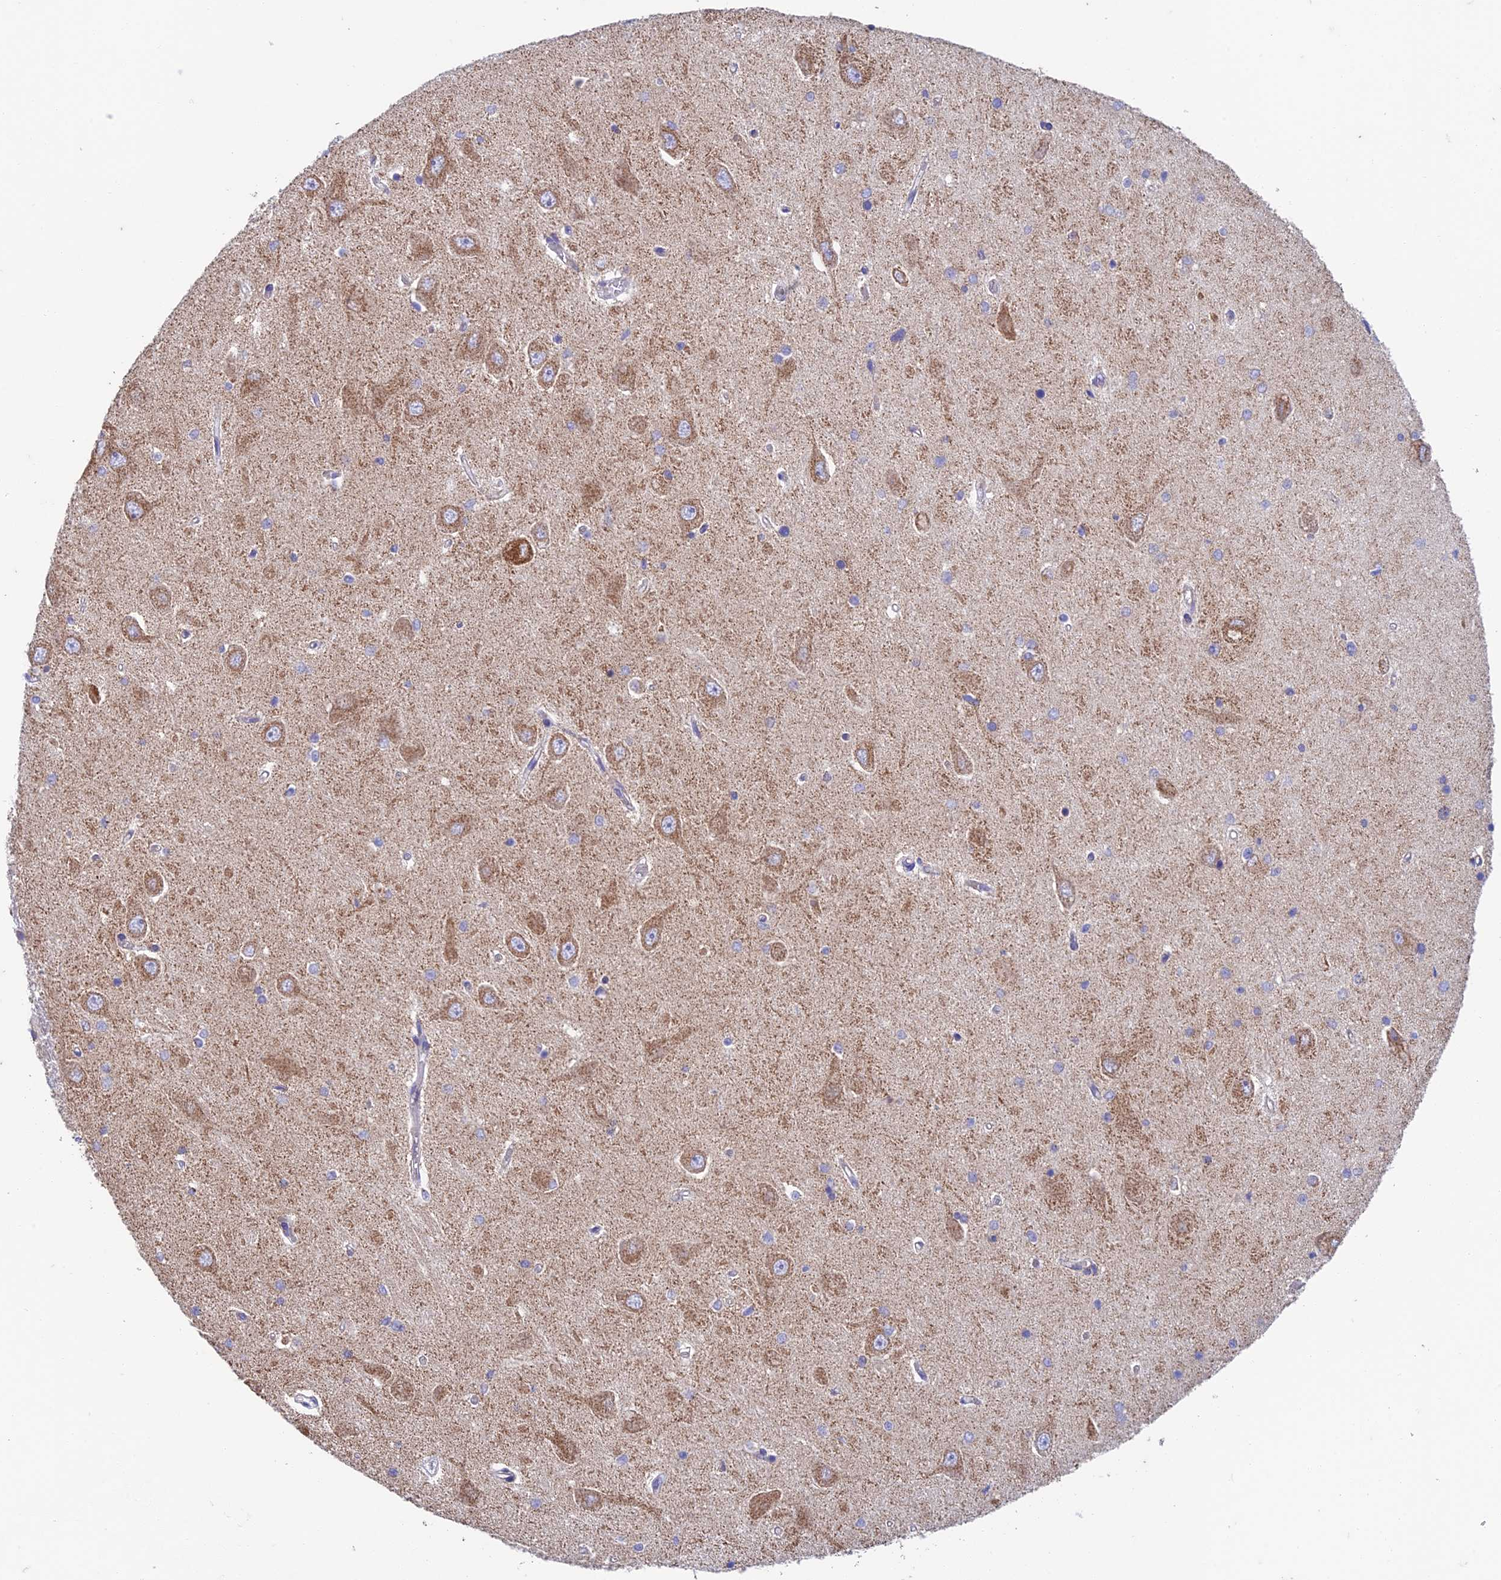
{"staining": {"intensity": "weak", "quantity": "<25%", "location": "cytoplasmic/membranous"}, "tissue": "hippocampus", "cell_type": "Glial cells", "image_type": "normal", "snomed": [{"axis": "morphology", "description": "Normal tissue, NOS"}, {"axis": "topography", "description": "Hippocampus"}], "caption": "Protein analysis of normal hippocampus demonstrates no significant expression in glial cells. Nuclei are stained in blue.", "gene": "ZNF181", "patient": {"sex": "male", "age": 45}}